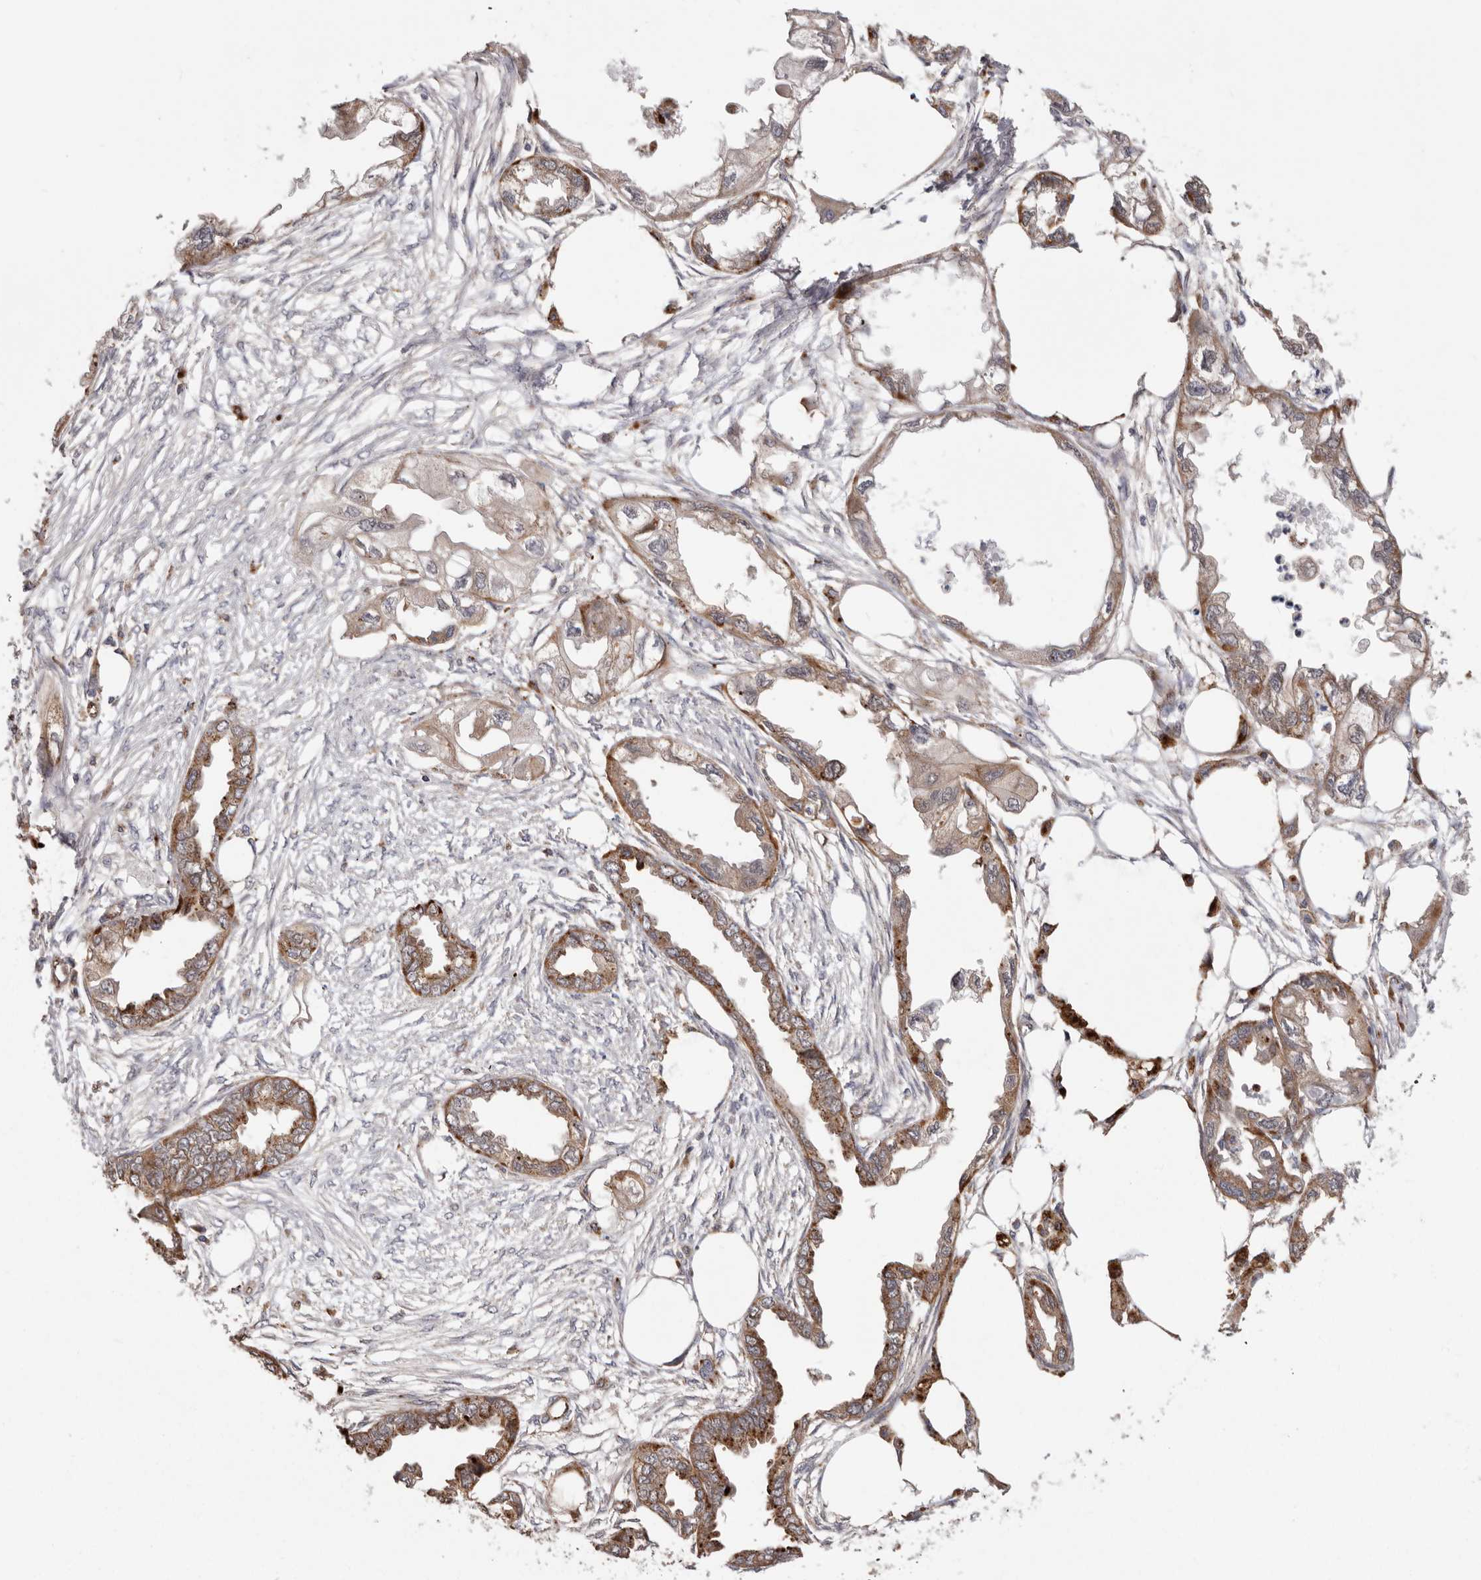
{"staining": {"intensity": "weak", "quantity": ">75%", "location": "cytoplasmic/membranous"}, "tissue": "endometrial cancer", "cell_type": "Tumor cells", "image_type": "cancer", "snomed": [{"axis": "morphology", "description": "Adenocarcinoma, NOS"}, {"axis": "morphology", "description": "Adenocarcinoma, metastatic, NOS"}, {"axis": "topography", "description": "Adipose tissue"}, {"axis": "topography", "description": "Endometrium"}], "caption": "Brown immunohistochemical staining in endometrial cancer shows weak cytoplasmic/membranous expression in approximately >75% of tumor cells.", "gene": "NUP43", "patient": {"sex": "female", "age": 67}}